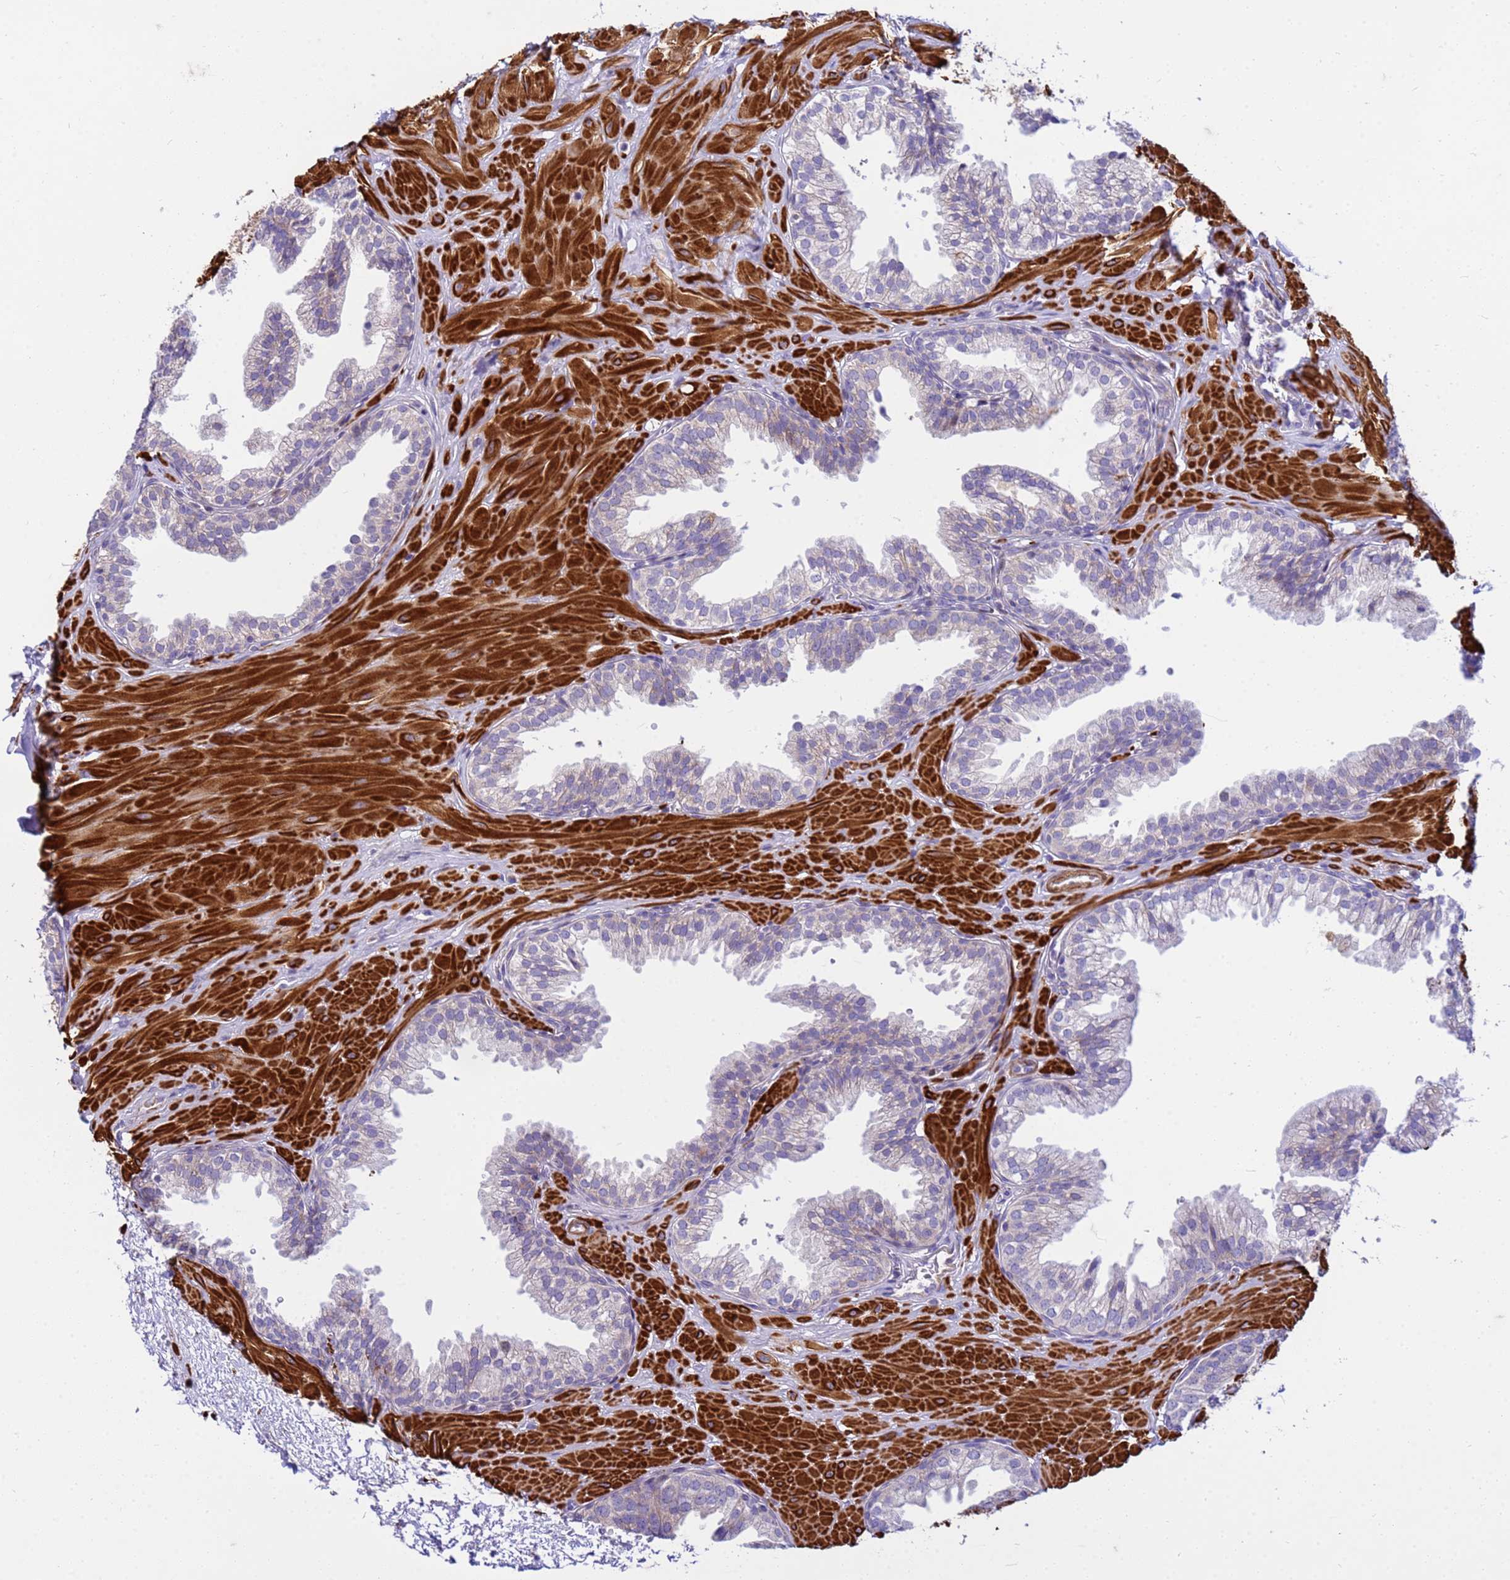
{"staining": {"intensity": "weak", "quantity": "<25%", "location": "cytoplasmic/membranous"}, "tissue": "prostate", "cell_type": "Glandular cells", "image_type": "normal", "snomed": [{"axis": "morphology", "description": "Normal tissue, NOS"}, {"axis": "topography", "description": "Prostate"}, {"axis": "topography", "description": "Peripheral nerve tissue"}], "caption": "A photomicrograph of human prostate is negative for staining in glandular cells. The staining is performed using DAB (3,3'-diaminobenzidine) brown chromogen with nuclei counter-stained in using hematoxylin.", "gene": "P2RX7", "patient": {"sex": "male", "age": 55}}